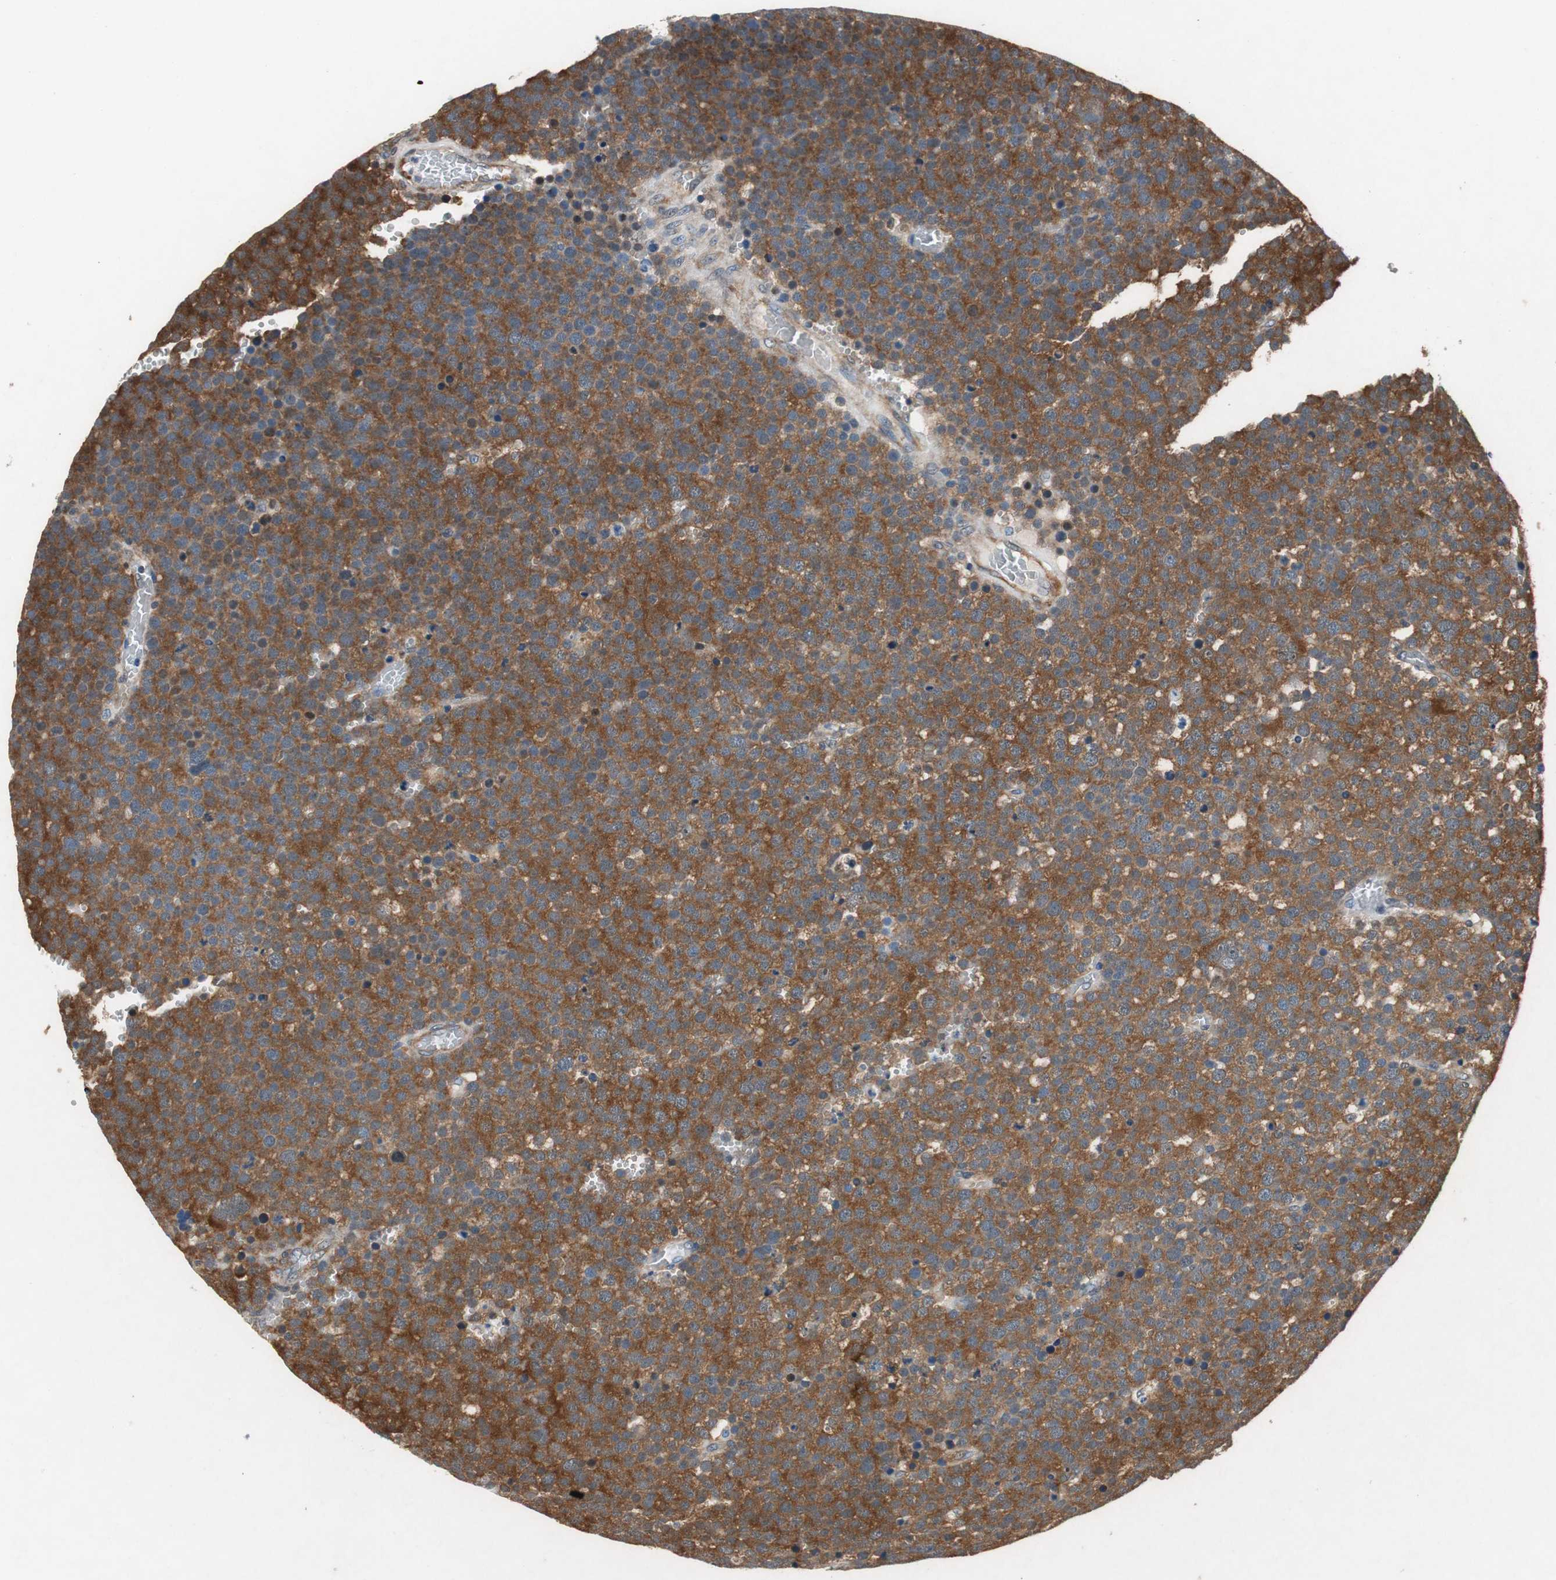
{"staining": {"intensity": "strong", "quantity": ">75%", "location": "cytoplasmic/membranous"}, "tissue": "testis cancer", "cell_type": "Tumor cells", "image_type": "cancer", "snomed": [{"axis": "morphology", "description": "Seminoma, NOS"}, {"axis": "topography", "description": "Testis"}], "caption": "Immunohistochemical staining of human testis cancer reveals strong cytoplasmic/membranous protein expression in approximately >75% of tumor cells.", "gene": "RPL35", "patient": {"sex": "male", "age": 71}}